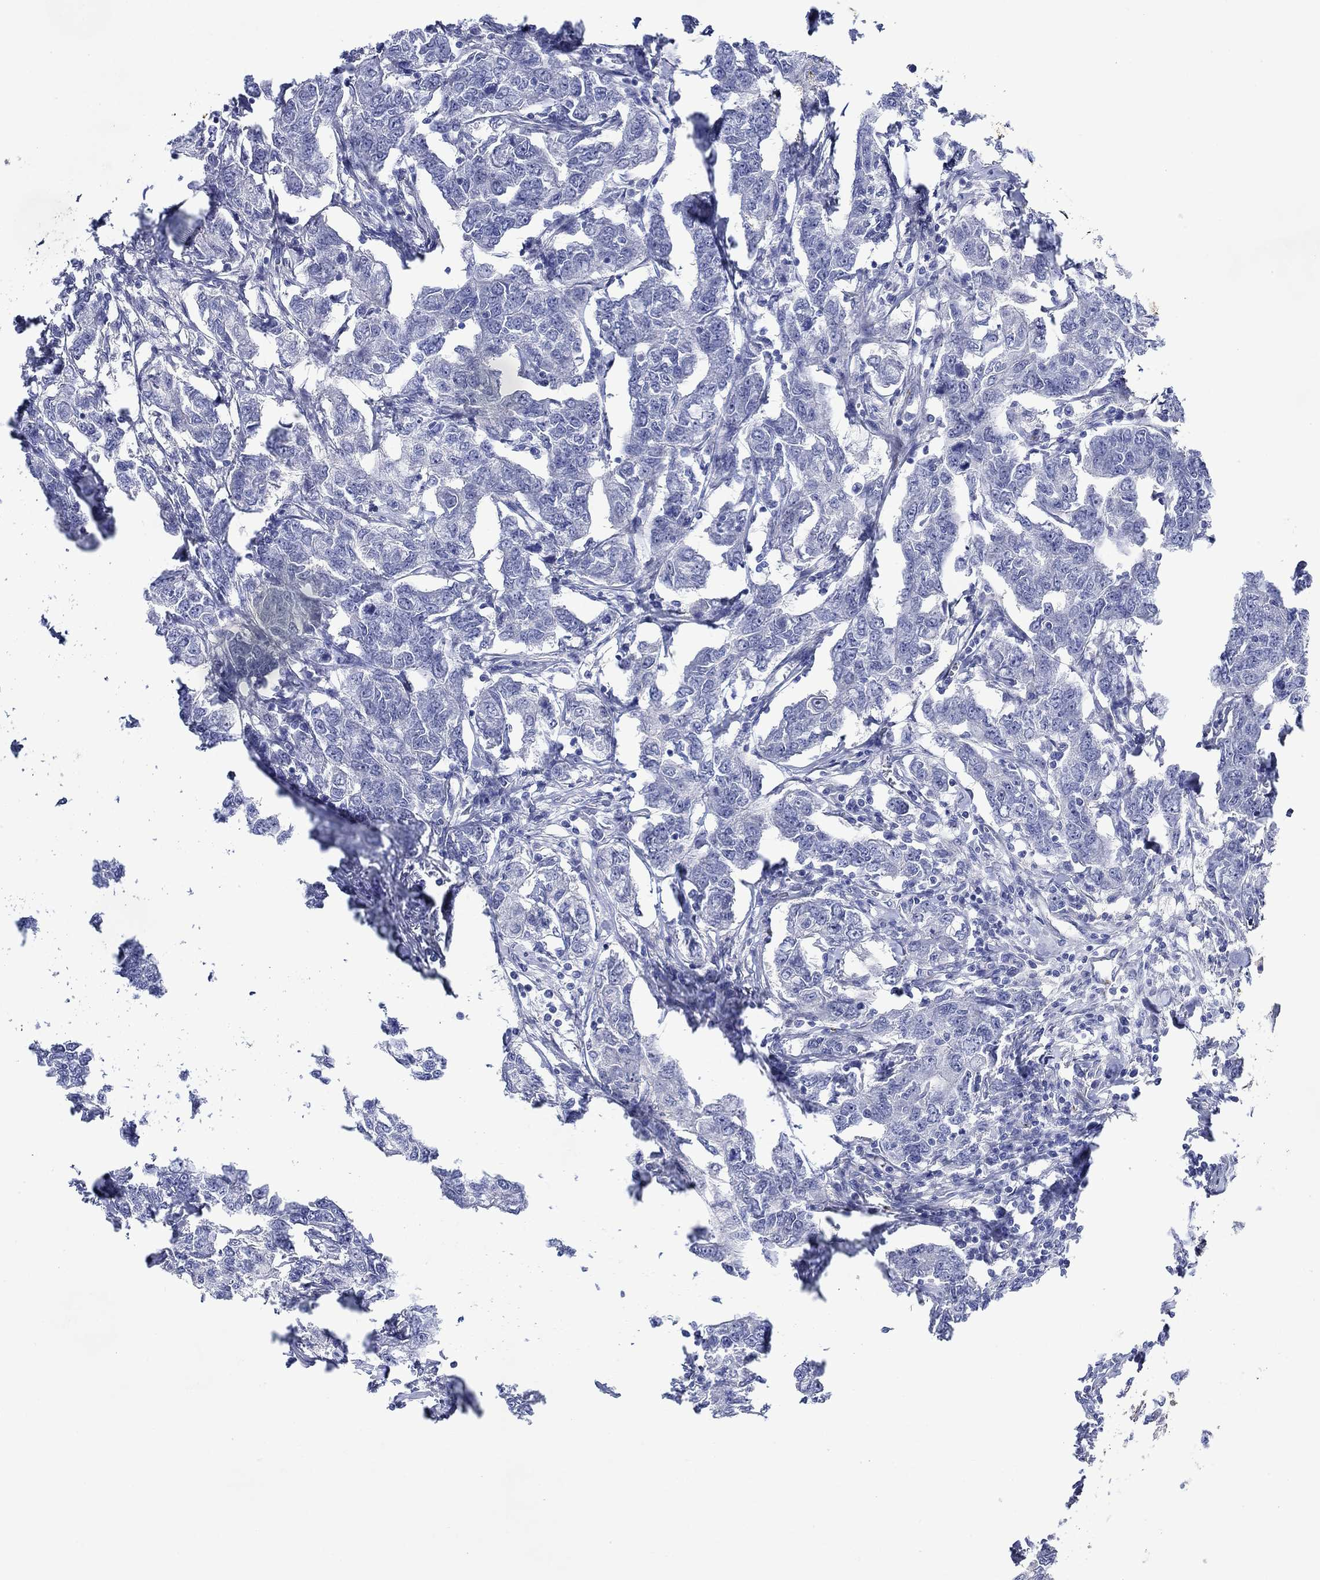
{"staining": {"intensity": "negative", "quantity": "none", "location": "none"}, "tissue": "breast cancer", "cell_type": "Tumor cells", "image_type": "cancer", "snomed": [{"axis": "morphology", "description": "Duct carcinoma"}, {"axis": "topography", "description": "Breast"}], "caption": "Tumor cells show no significant protein positivity in breast invasive ductal carcinoma.", "gene": "KSR2", "patient": {"sex": "female", "age": 88}}